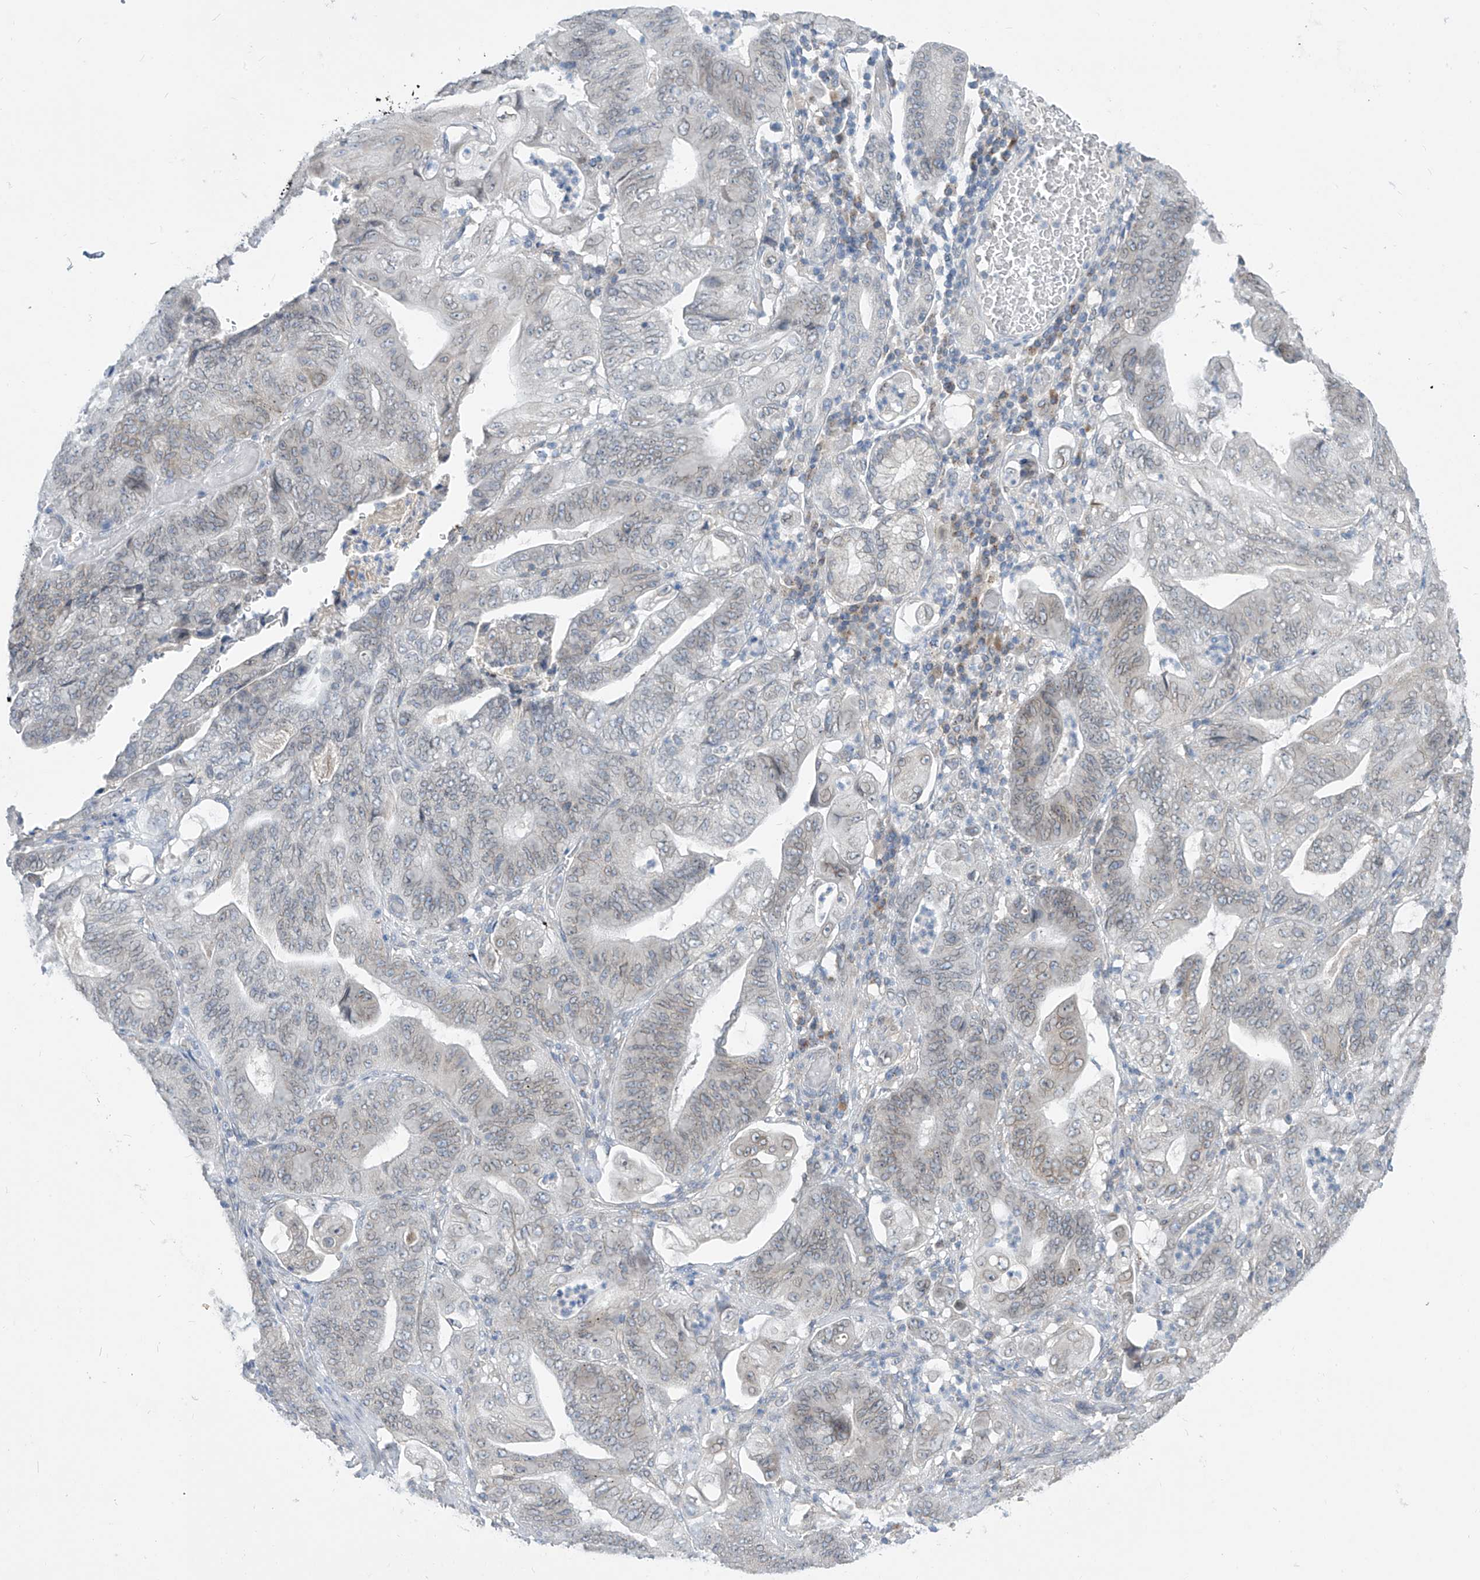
{"staining": {"intensity": "weak", "quantity": "25%-75%", "location": "cytoplasmic/membranous,nuclear"}, "tissue": "stomach cancer", "cell_type": "Tumor cells", "image_type": "cancer", "snomed": [{"axis": "morphology", "description": "Adenocarcinoma, NOS"}, {"axis": "topography", "description": "Stomach"}], "caption": "DAB immunohistochemical staining of adenocarcinoma (stomach) displays weak cytoplasmic/membranous and nuclear protein staining in about 25%-75% of tumor cells.", "gene": "KRTAP25-1", "patient": {"sex": "female", "age": 73}}